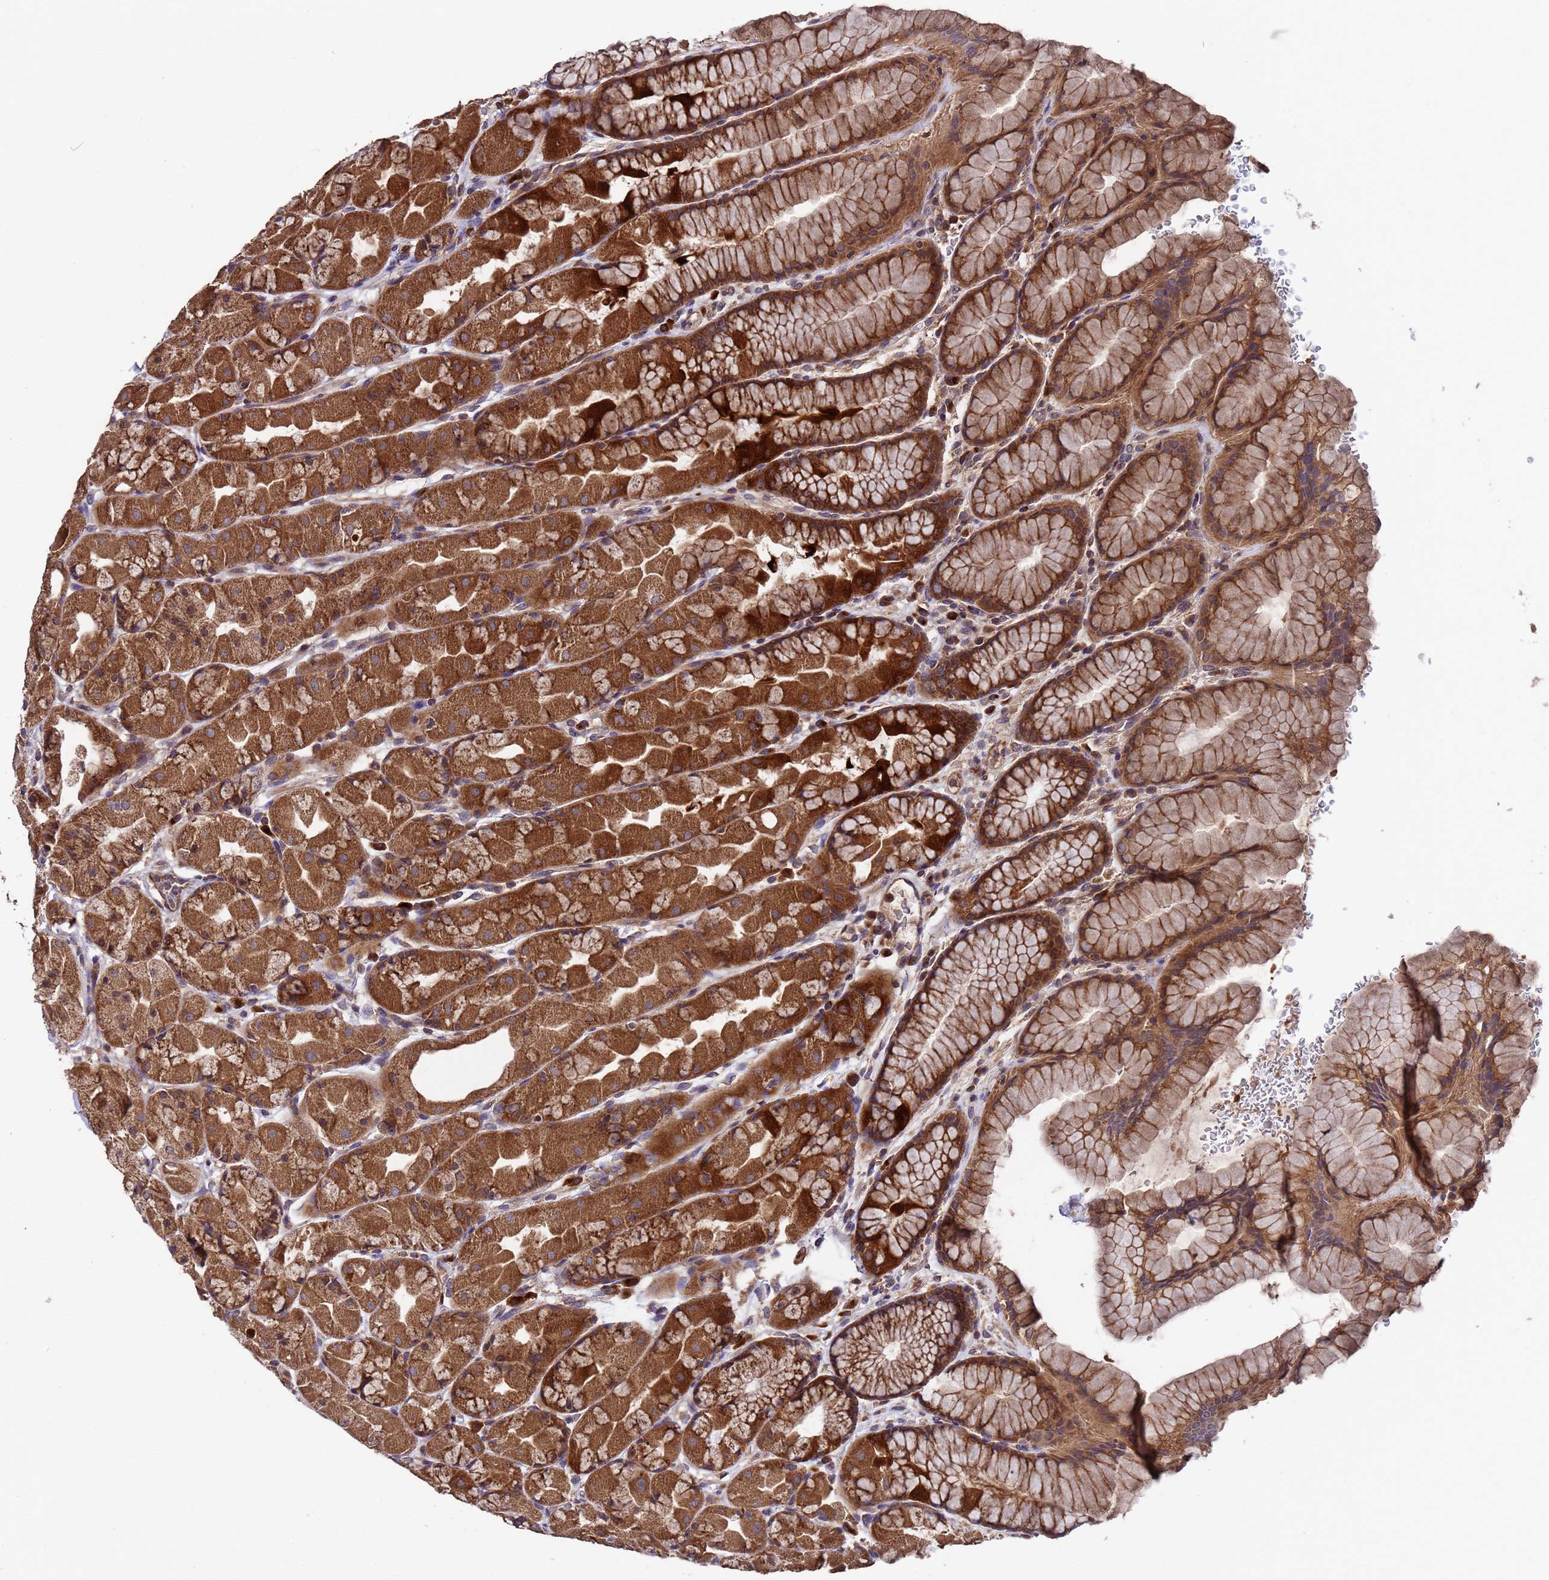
{"staining": {"intensity": "strong", "quantity": ">75%", "location": "cytoplasmic/membranous"}, "tissue": "stomach", "cell_type": "Glandular cells", "image_type": "normal", "snomed": [{"axis": "morphology", "description": "Normal tissue, NOS"}, {"axis": "topography", "description": "Stomach"}], "caption": "Immunohistochemical staining of normal human stomach reveals strong cytoplasmic/membranous protein staining in about >75% of glandular cells. Immunohistochemistry stains the protein of interest in brown and the nuclei are stained blue.", "gene": "TSR3", "patient": {"sex": "male", "age": 57}}